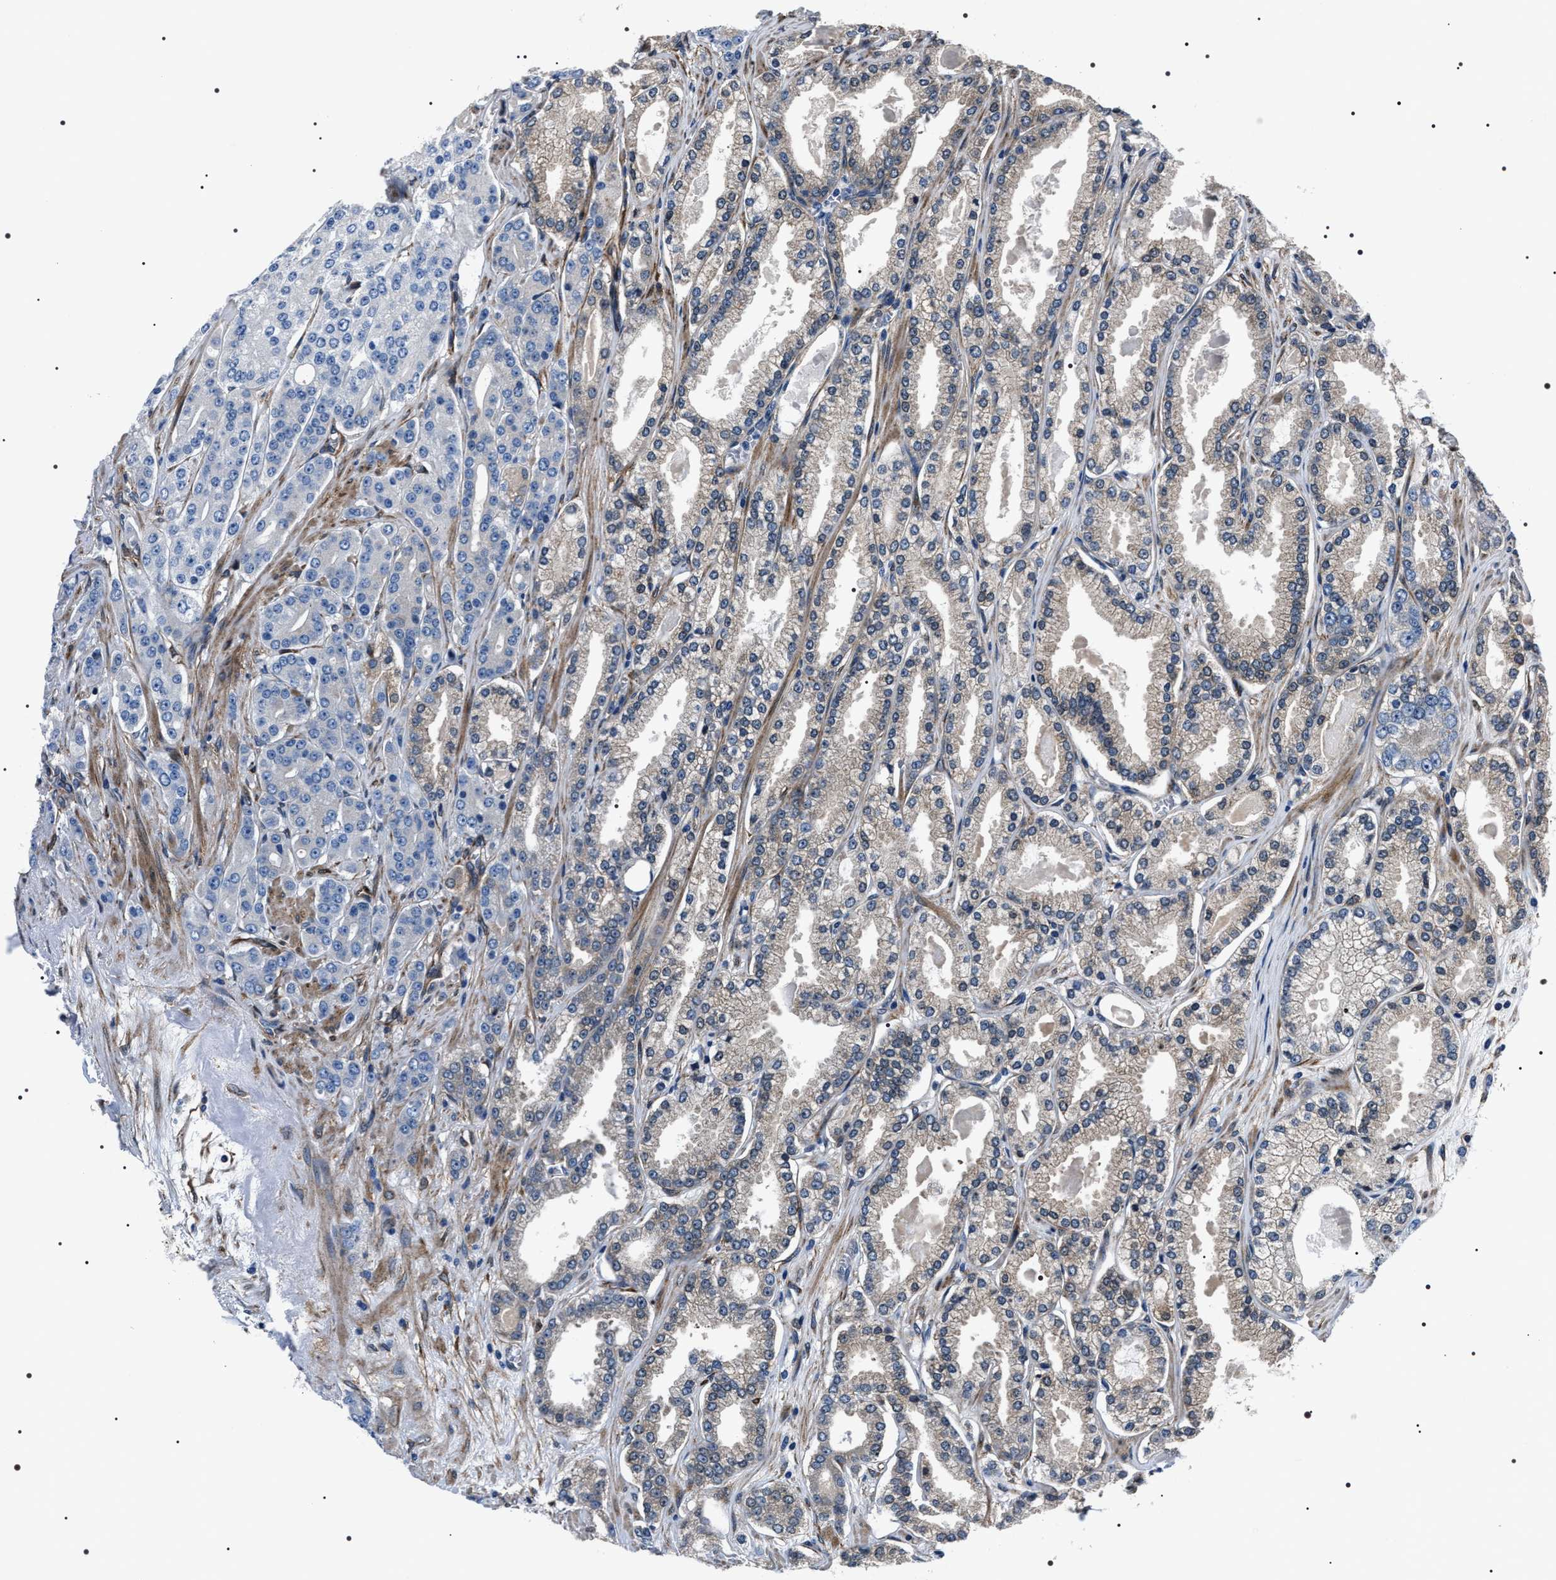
{"staining": {"intensity": "weak", "quantity": "<25%", "location": "cytoplasmic/membranous"}, "tissue": "prostate cancer", "cell_type": "Tumor cells", "image_type": "cancer", "snomed": [{"axis": "morphology", "description": "Adenocarcinoma, High grade"}, {"axis": "topography", "description": "Prostate"}], "caption": "High power microscopy image of an immunohistochemistry (IHC) micrograph of prostate cancer (adenocarcinoma (high-grade)), revealing no significant expression in tumor cells.", "gene": "BAG2", "patient": {"sex": "male", "age": 71}}